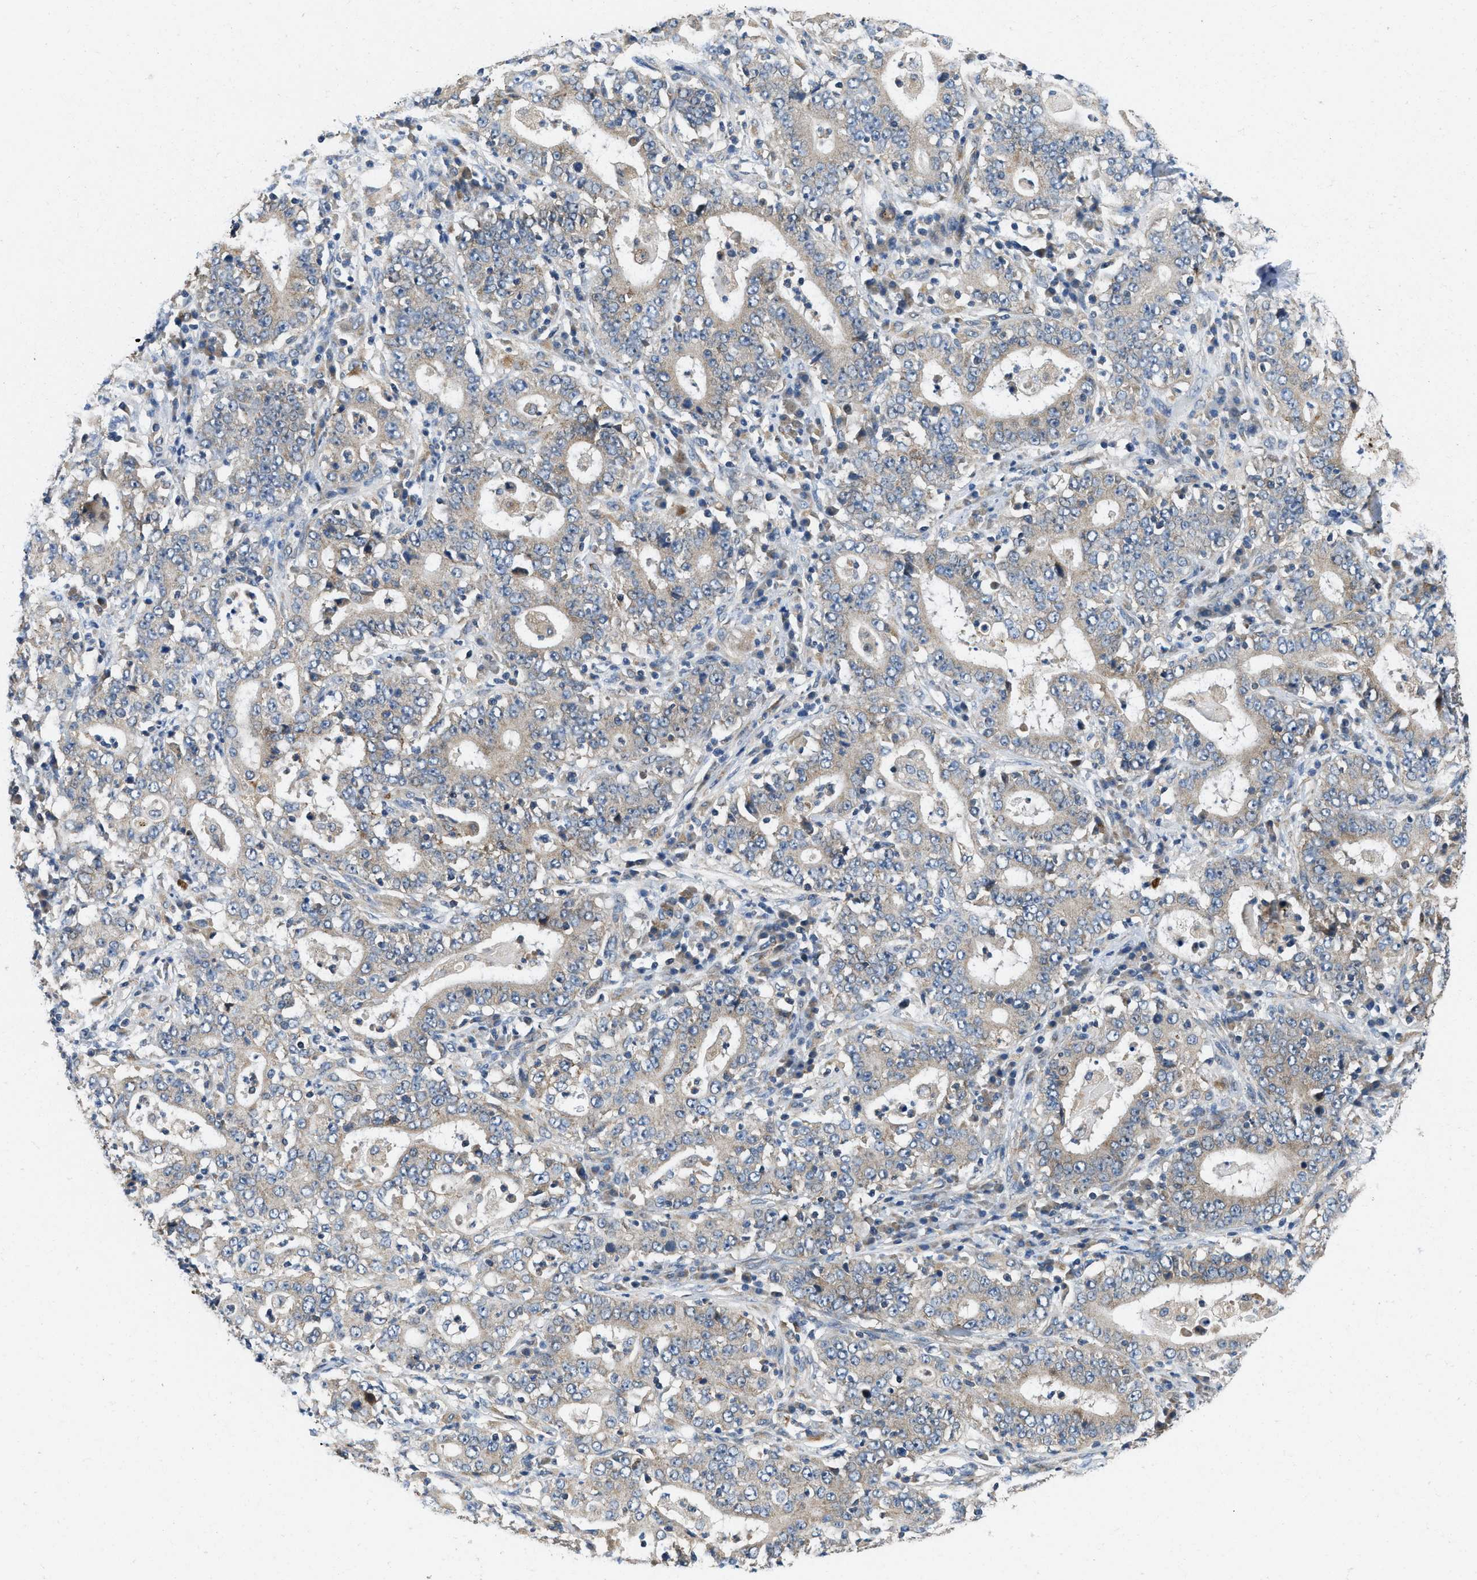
{"staining": {"intensity": "weak", "quantity": "<25%", "location": "cytoplasmic/membranous"}, "tissue": "stomach cancer", "cell_type": "Tumor cells", "image_type": "cancer", "snomed": [{"axis": "morphology", "description": "Normal tissue, NOS"}, {"axis": "morphology", "description": "Adenocarcinoma, NOS"}, {"axis": "topography", "description": "Stomach, upper"}, {"axis": "topography", "description": "Stomach"}], "caption": "IHC micrograph of human adenocarcinoma (stomach) stained for a protein (brown), which shows no expression in tumor cells. The staining is performed using DAB (3,3'-diaminobenzidine) brown chromogen with nuclei counter-stained in using hematoxylin.", "gene": "ZNF599", "patient": {"sex": "male", "age": 59}}